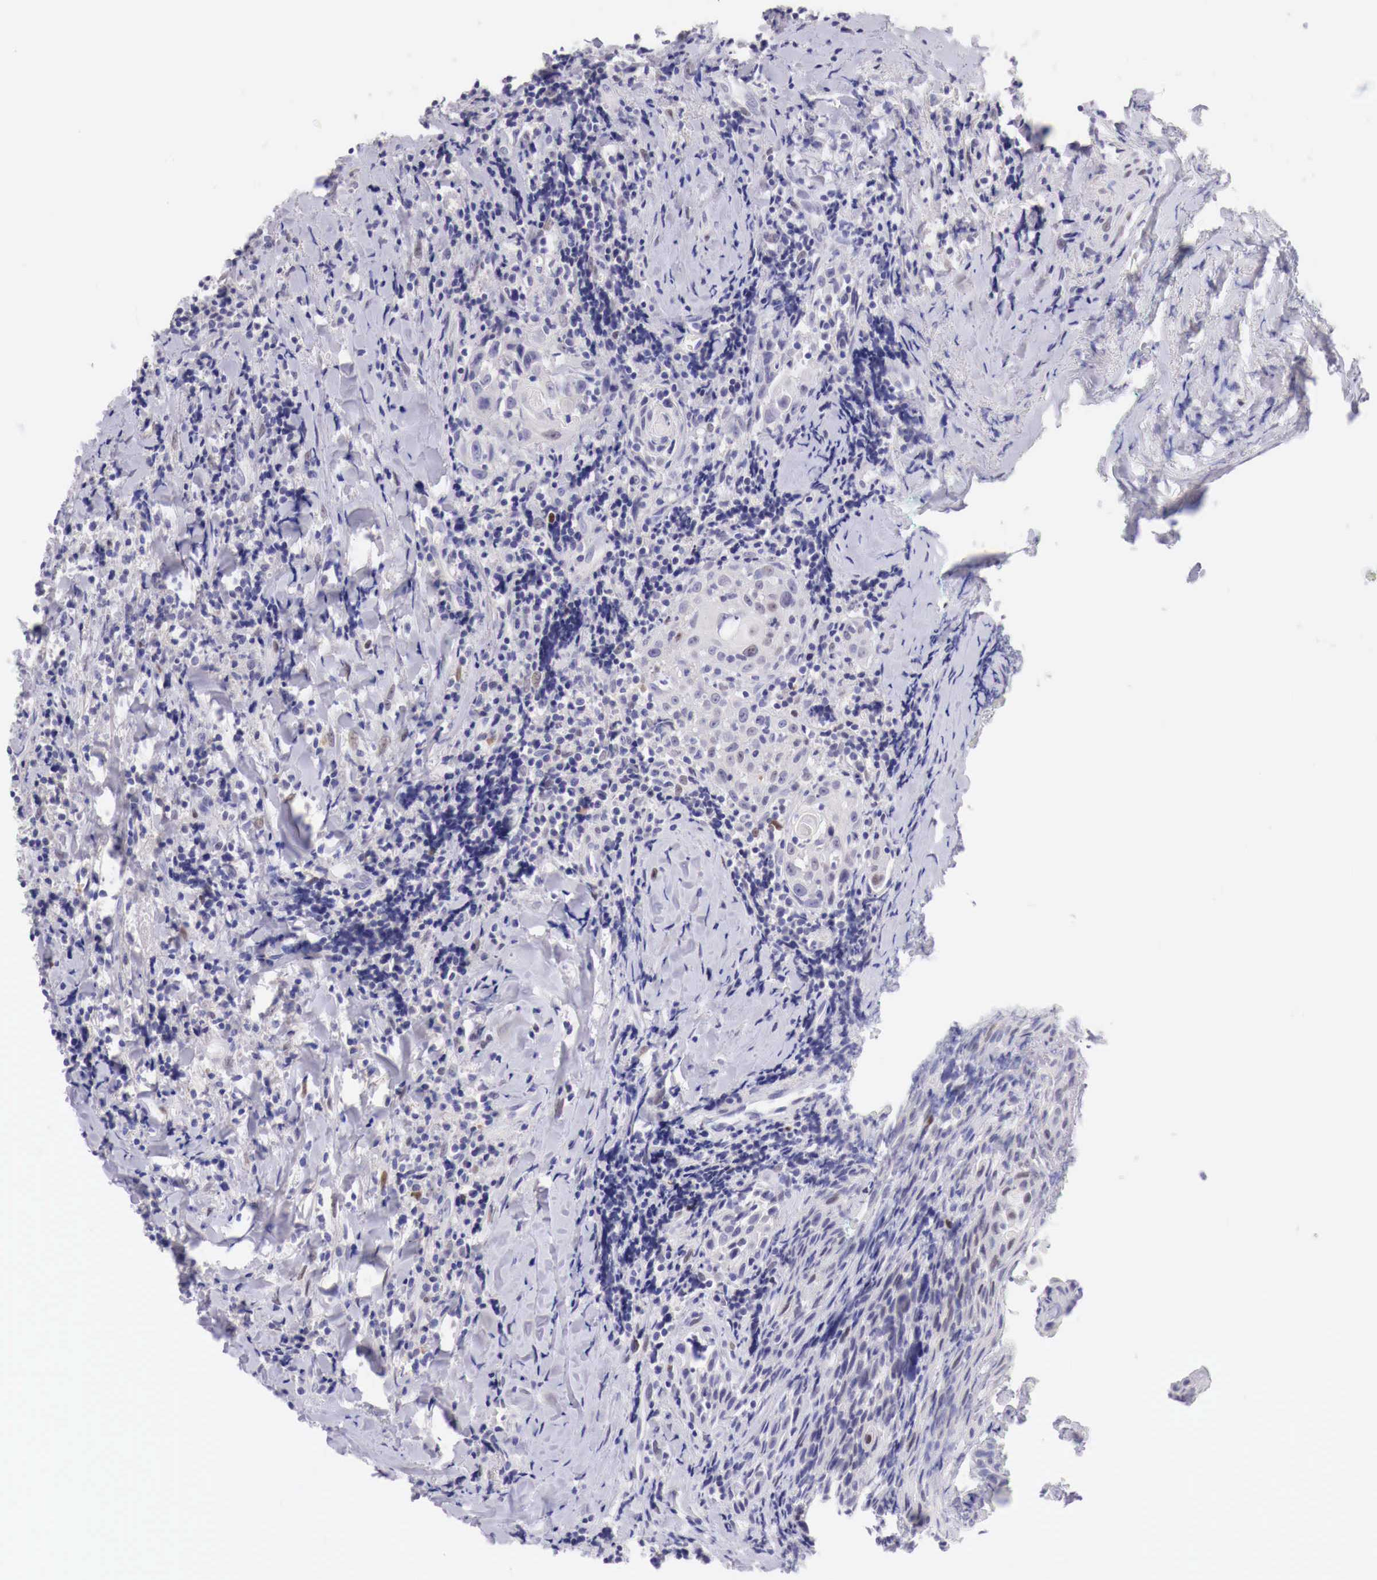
{"staining": {"intensity": "negative", "quantity": "none", "location": "none"}, "tissue": "head and neck cancer", "cell_type": "Tumor cells", "image_type": "cancer", "snomed": [{"axis": "morphology", "description": "Squamous cell carcinoma, NOS"}, {"axis": "topography", "description": "Oral tissue"}, {"axis": "topography", "description": "Head-Neck"}], "caption": "An immunohistochemistry (IHC) photomicrograph of head and neck squamous cell carcinoma is shown. There is no staining in tumor cells of head and neck squamous cell carcinoma.", "gene": "BCL6", "patient": {"sex": "female", "age": 82}}